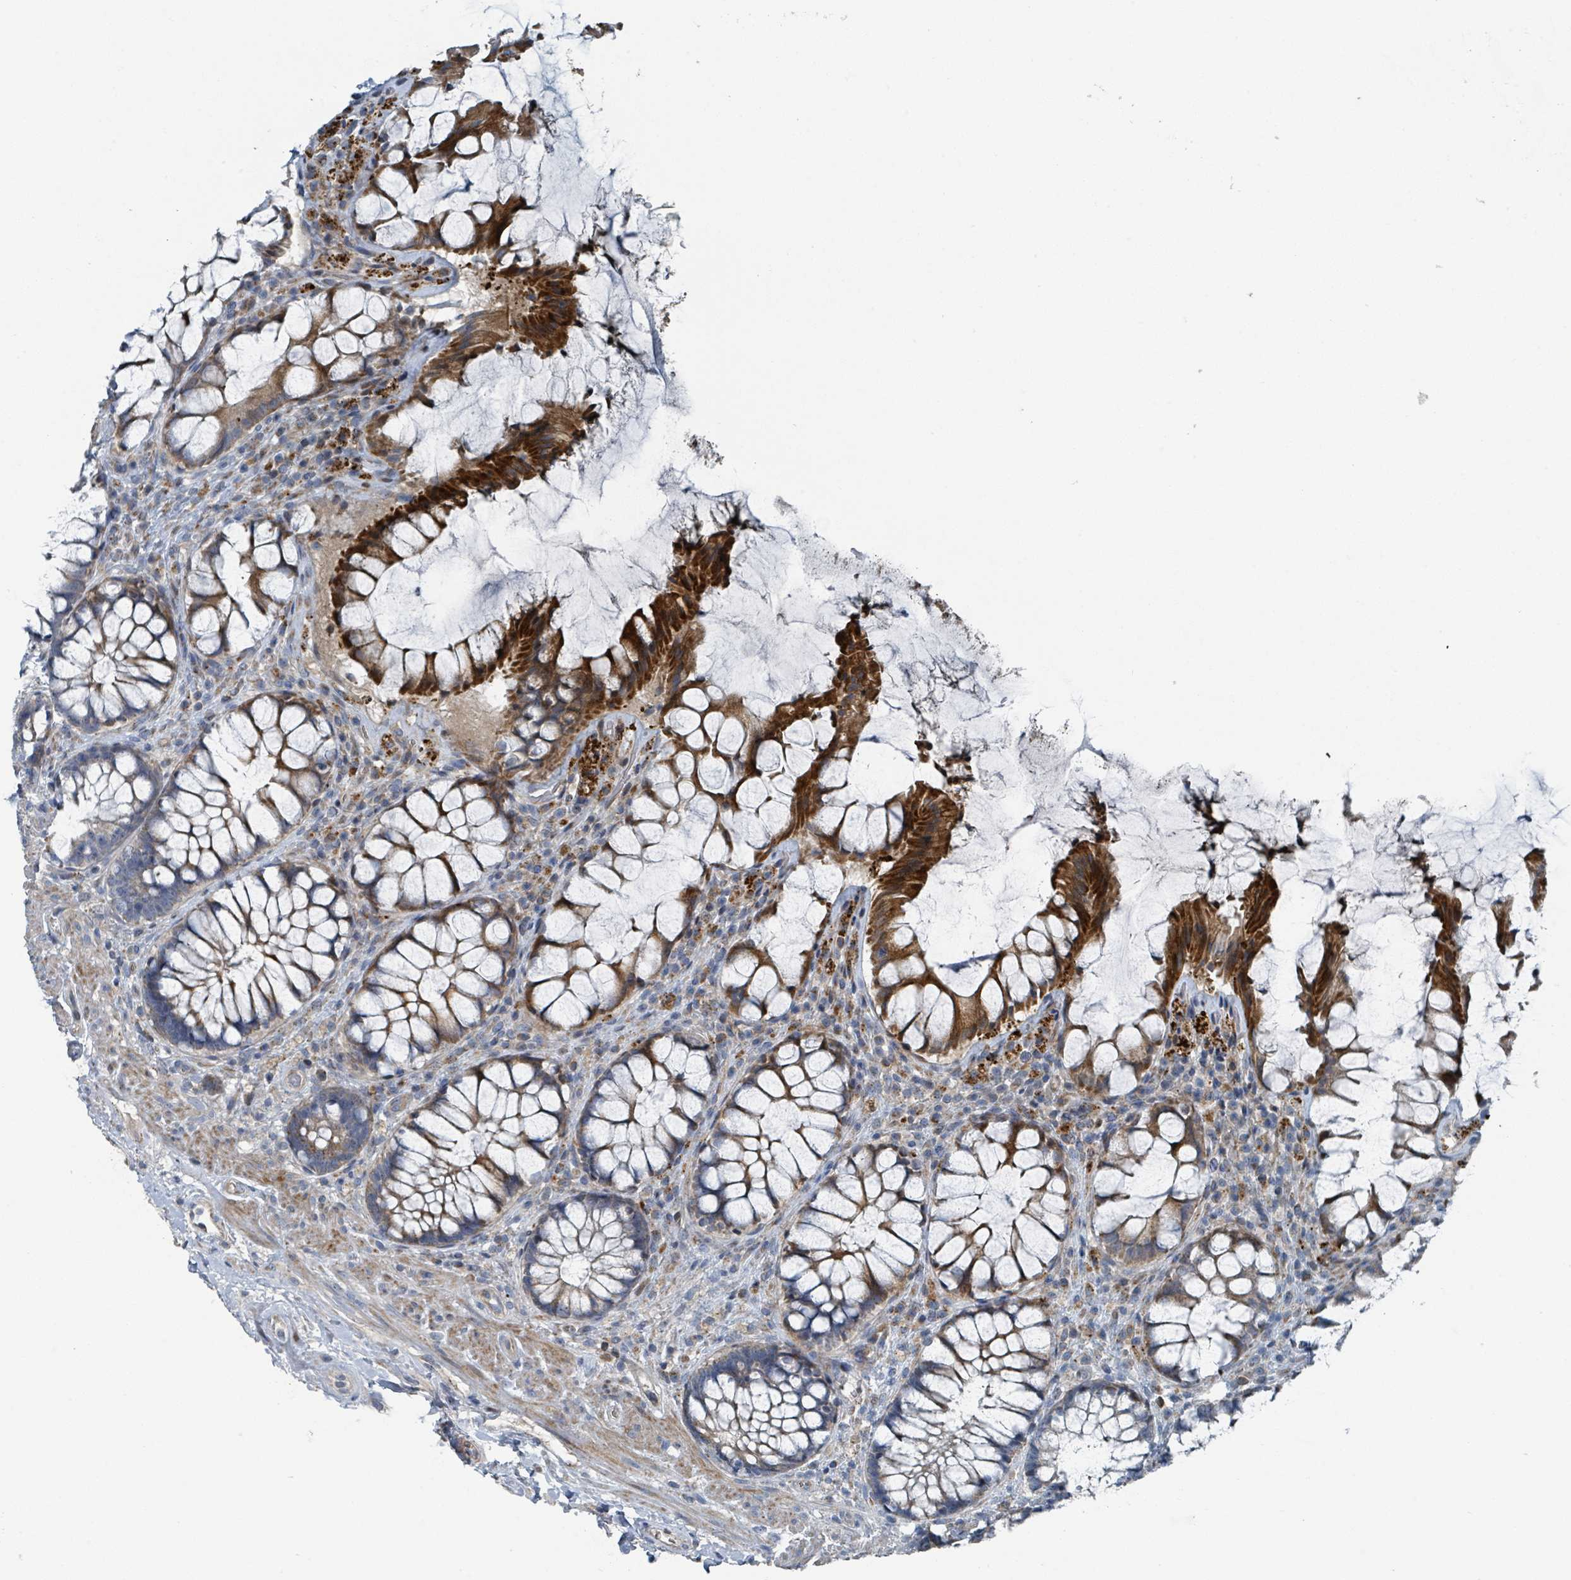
{"staining": {"intensity": "strong", "quantity": "25%-75%", "location": "cytoplasmic/membranous"}, "tissue": "rectum", "cell_type": "Glandular cells", "image_type": "normal", "snomed": [{"axis": "morphology", "description": "Normal tissue, NOS"}, {"axis": "topography", "description": "Rectum"}], "caption": "Human rectum stained with a brown dye displays strong cytoplasmic/membranous positive staining in approximately 25%-75% of glandular cells.", "gene": "DIPK2A", "patient": {"sex": "female", "age": 58}}